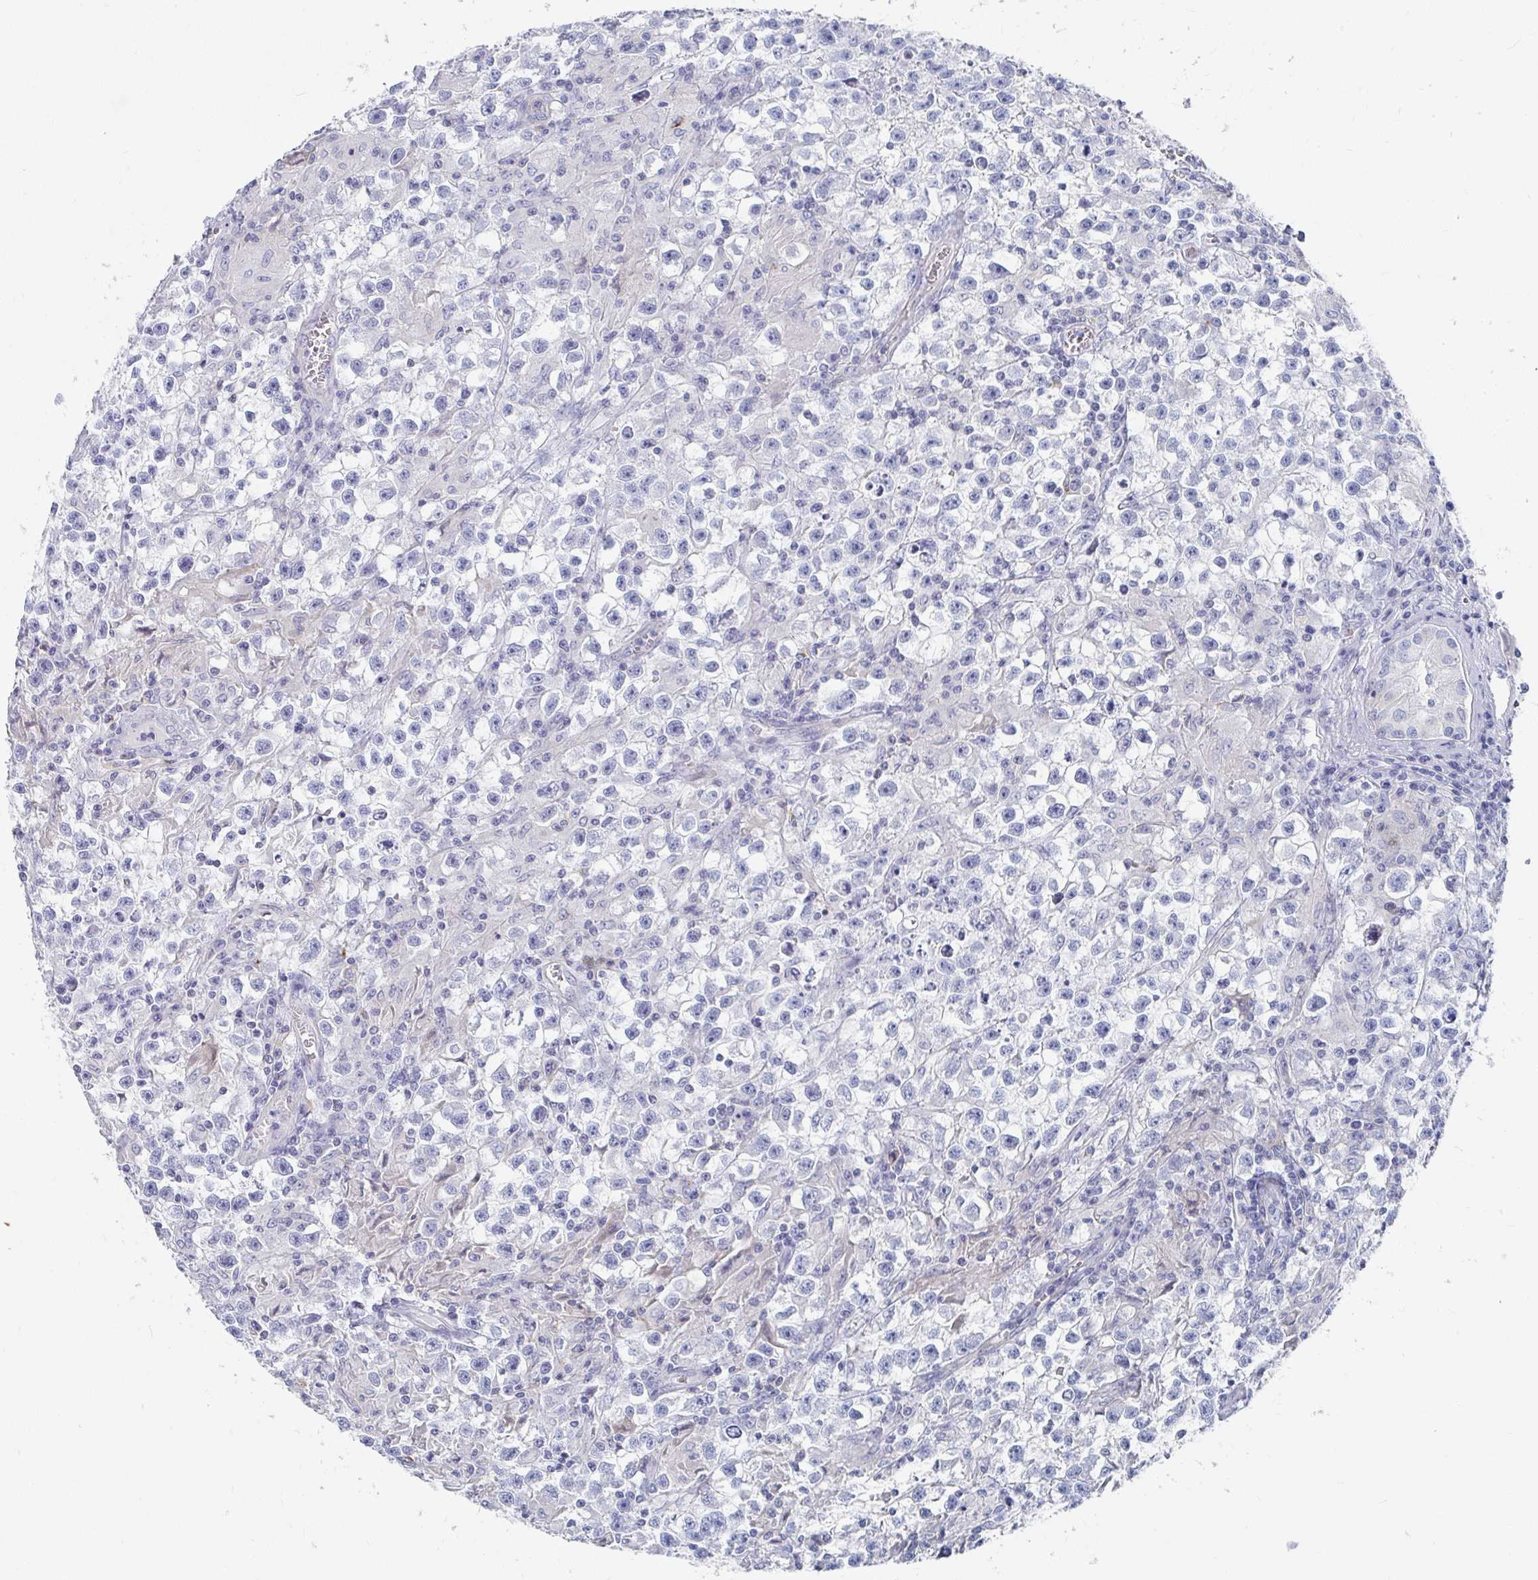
{"staining": {"intensity": "negative", "quantity": "none", "location": "none"}, "tissue": "testis cancer", "cell_type": "Tumor cells", "image_type": "cancer", "snomed": [{"axis": "morphology", "description": "Seminoma, NOS"}, {"axis": "topography", "description": "Testis"}], "caption": "The histopathology image reveals no staining of tumor cells in testis cancer.", "gene": "ZFP82", "patient": {"sex": "male", "age": 31}}